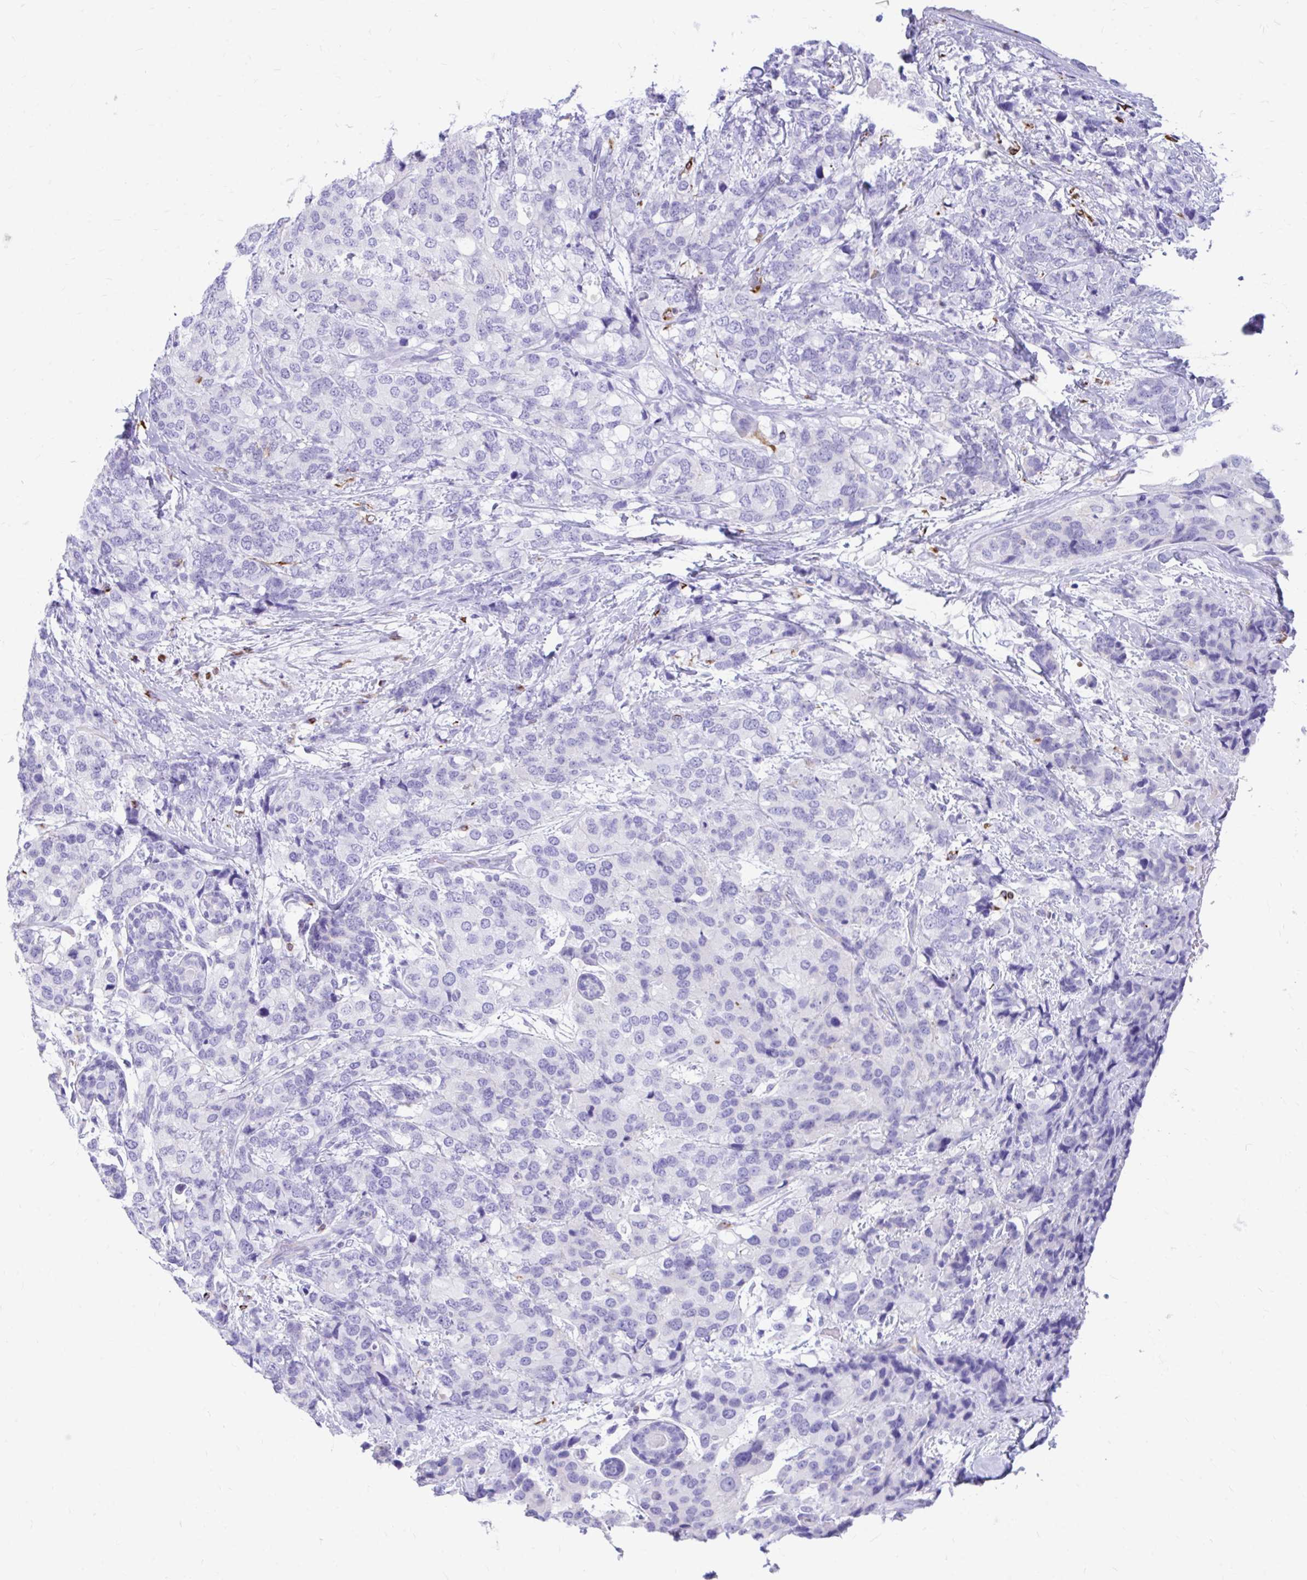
{"staining": {"intensity": "negative", "quantity": "none", "location": "none"}, "tissue": "breast cancer", "cell_type": "Tumor cells", "image_type": "cancer", "snomed": [{"axis": "morphology", "description": "Lobular carcinoma"}, {"axis": "topography", "description": "Breast"}], "caption": "Micrograph shows no significant protein positivity in tumor cells of breast cancer (lobular carcinoma). Nuclei are stained in blue.", "gene": "ZNF699", "patient": {"sex": "female", "age": 59}}